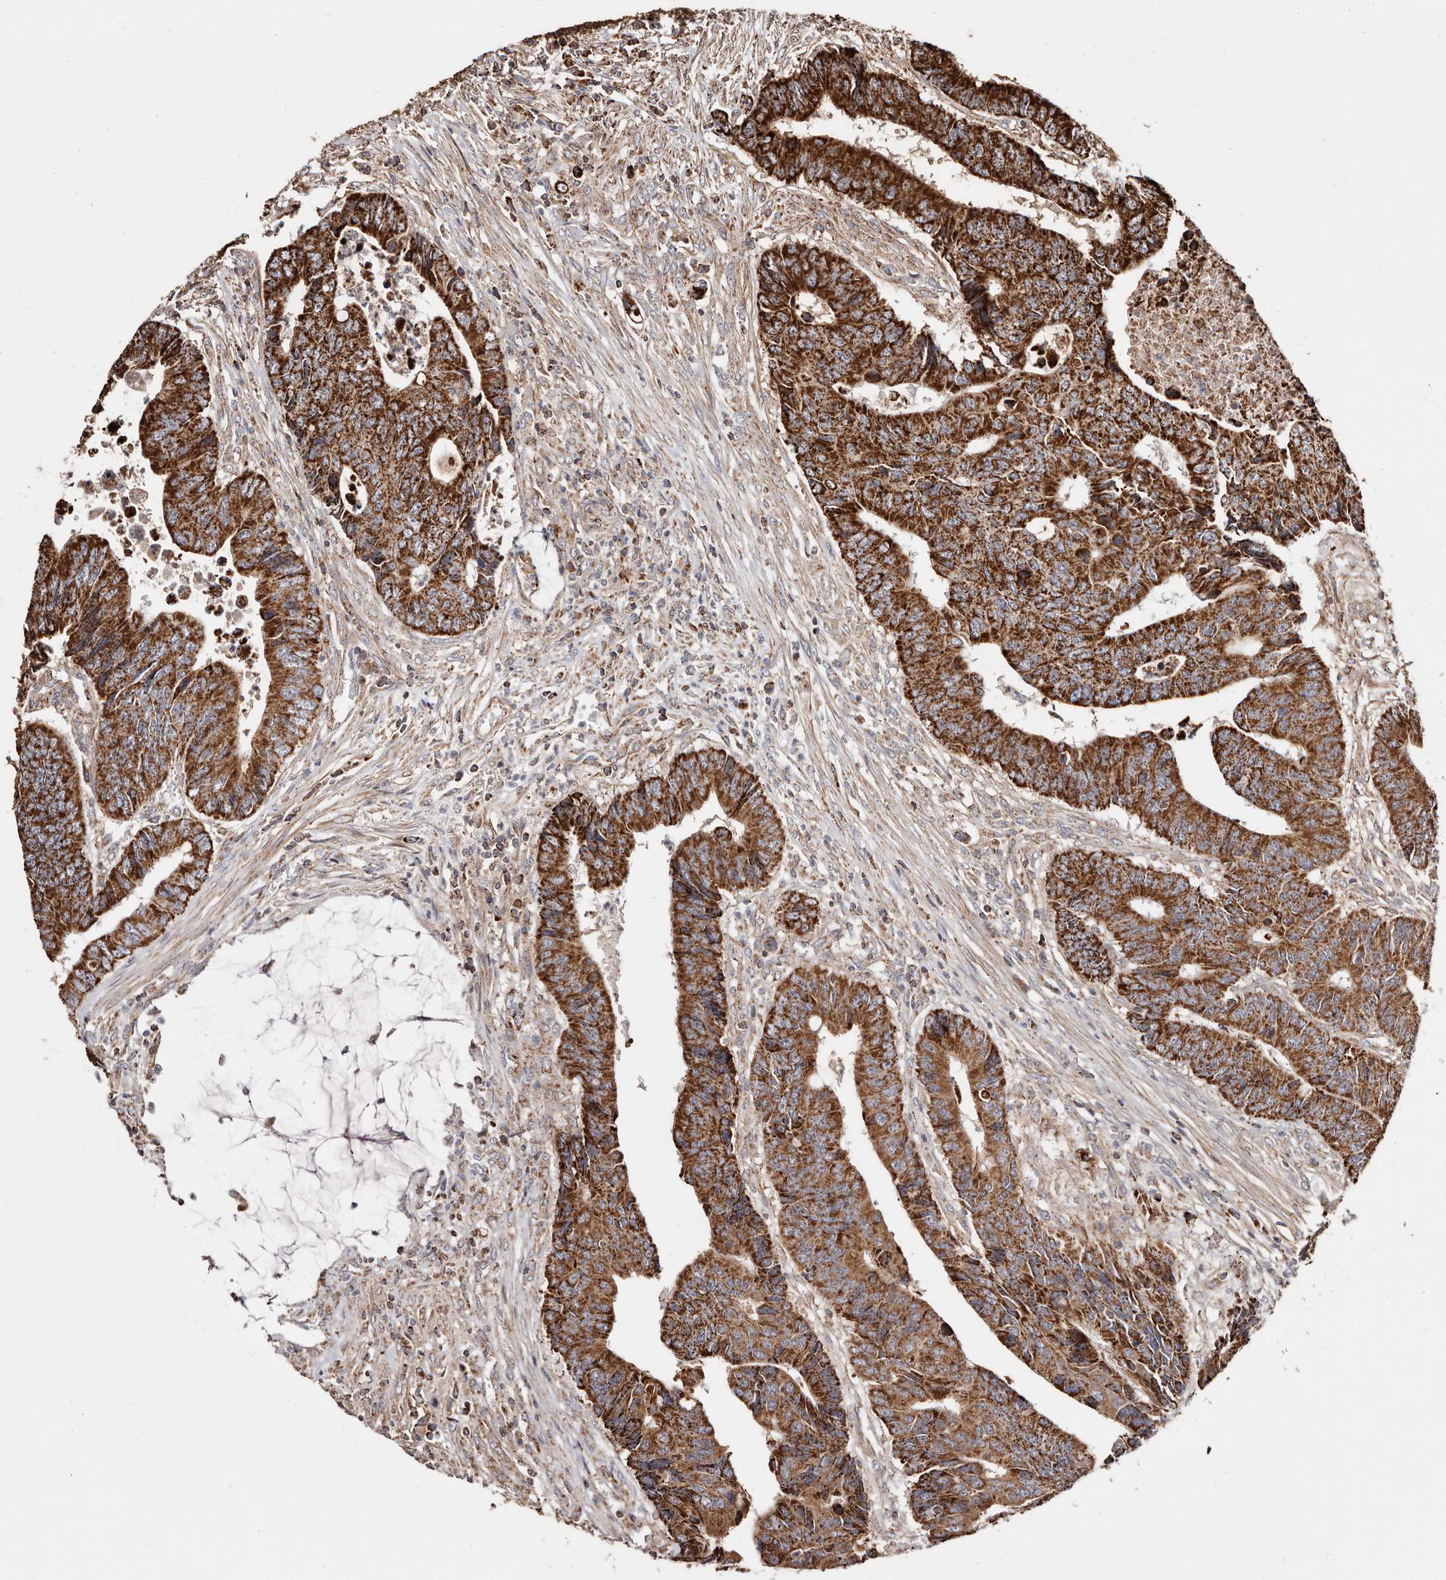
{"staining": {"intensity": "strong", "quantity": ">75%", "location": "cytoplasmic/membranous"}, "tissue": "colorectal cancer", "cell_type": "Tumor cells", "image_type": "cancer", "snomed": [{"axis": "morphology", "description": "Adenocarcinoma, NOS"}, {"axis": "topography", "description": "Rectum"}], "caption": "This photomicrograph demonstrates colorectal cancer (adenocarcinoma) stained with immunohistochemistry (IHC) to label a protein in brown. The cytoplasmic/membranous of tumor cells show strong positivity for the protein. Nuclei are counter-stained blue.", "gene": "PRKACB", "patient": {"sex": "male", "age": 84}}